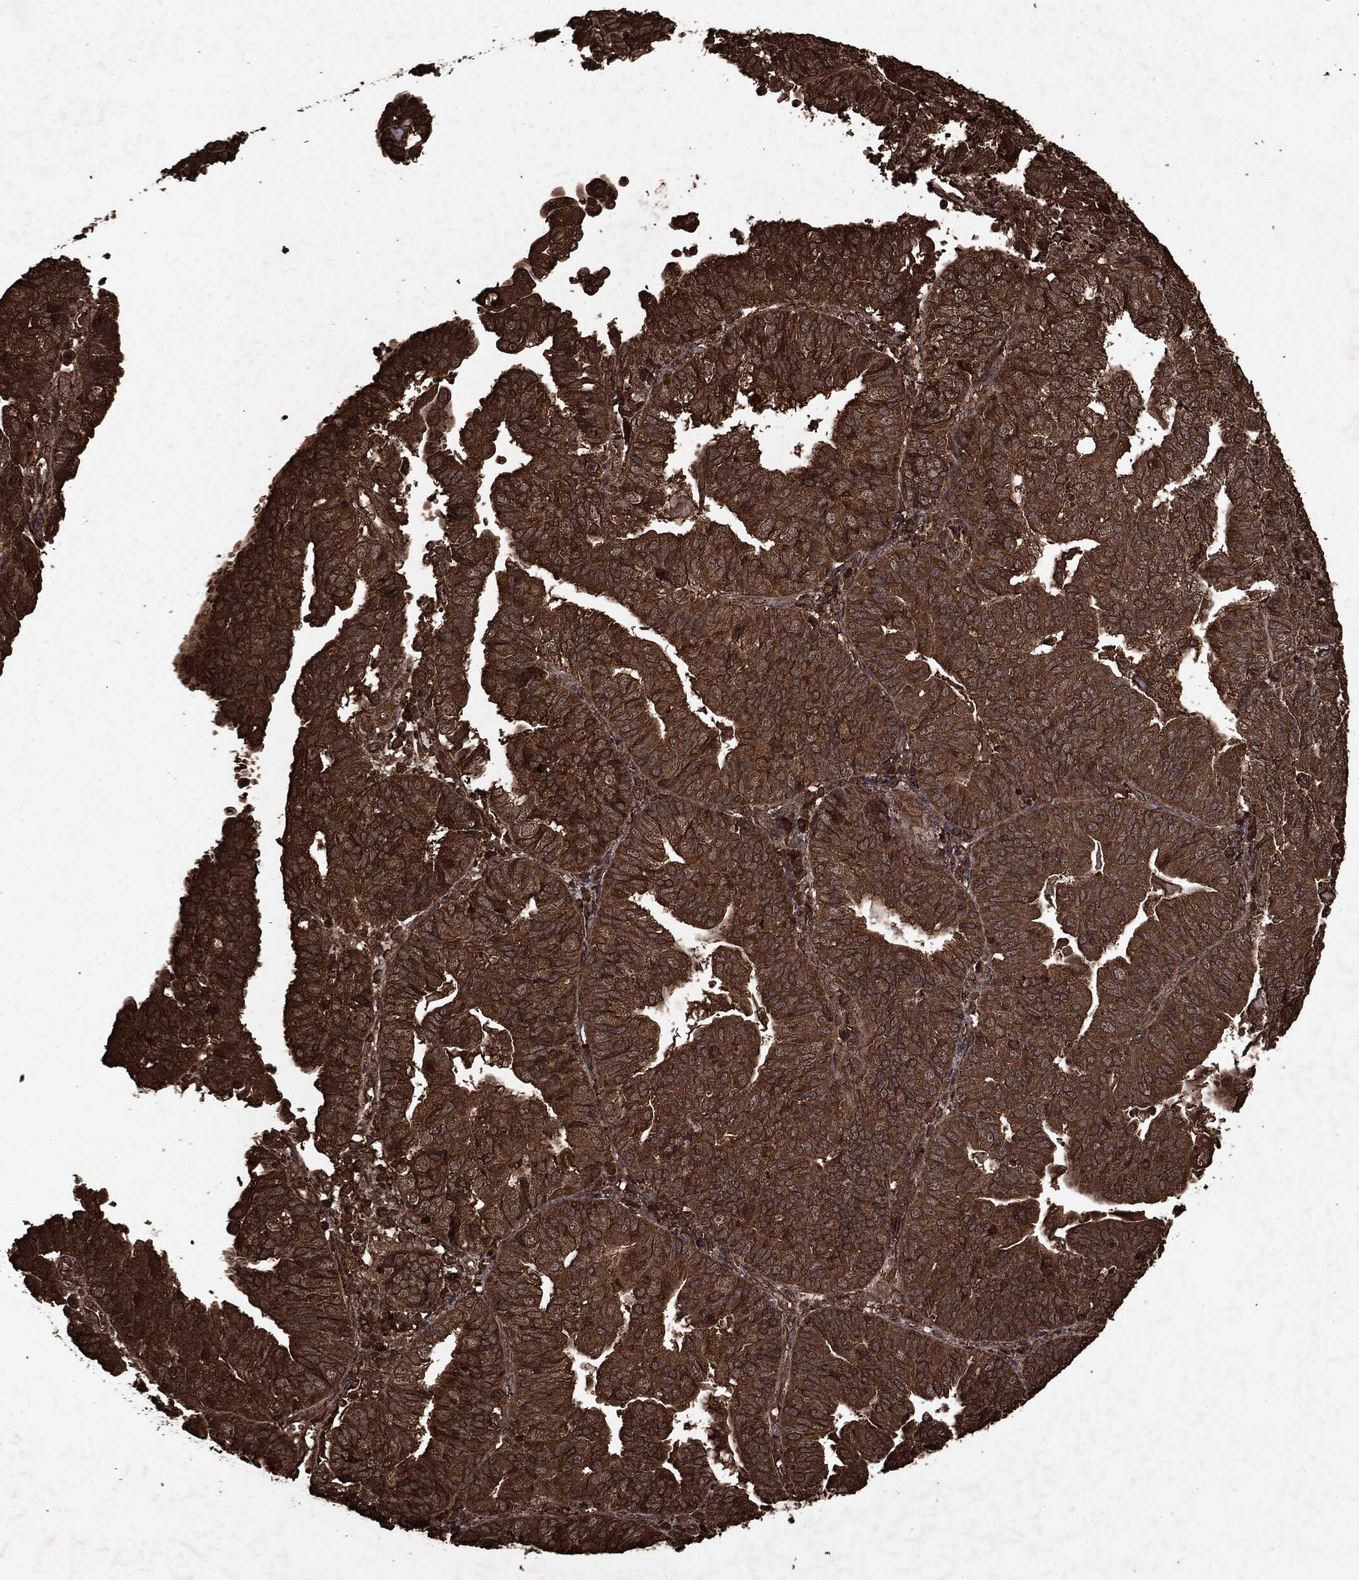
{"staining": {"intensity": "strong", "quantity": ">75%", "location": "cytoplasmic/membranous"}, "tissue": "endometrial cancer", "cell_type": "Tumor cells", "image_type": "cancer", "snomed": [{"axis": "morphology", "description": "Adenocarcinoma, NOS"}, {"axis": "topography", "description": "Endometrium"}], "caption": "Tumor cells show strong cytoplasmic/membranous staining in about >75% of cells in endometrial cancer.", "gene": "ARAF", "patient": {"sex": "female", "age": 56}}